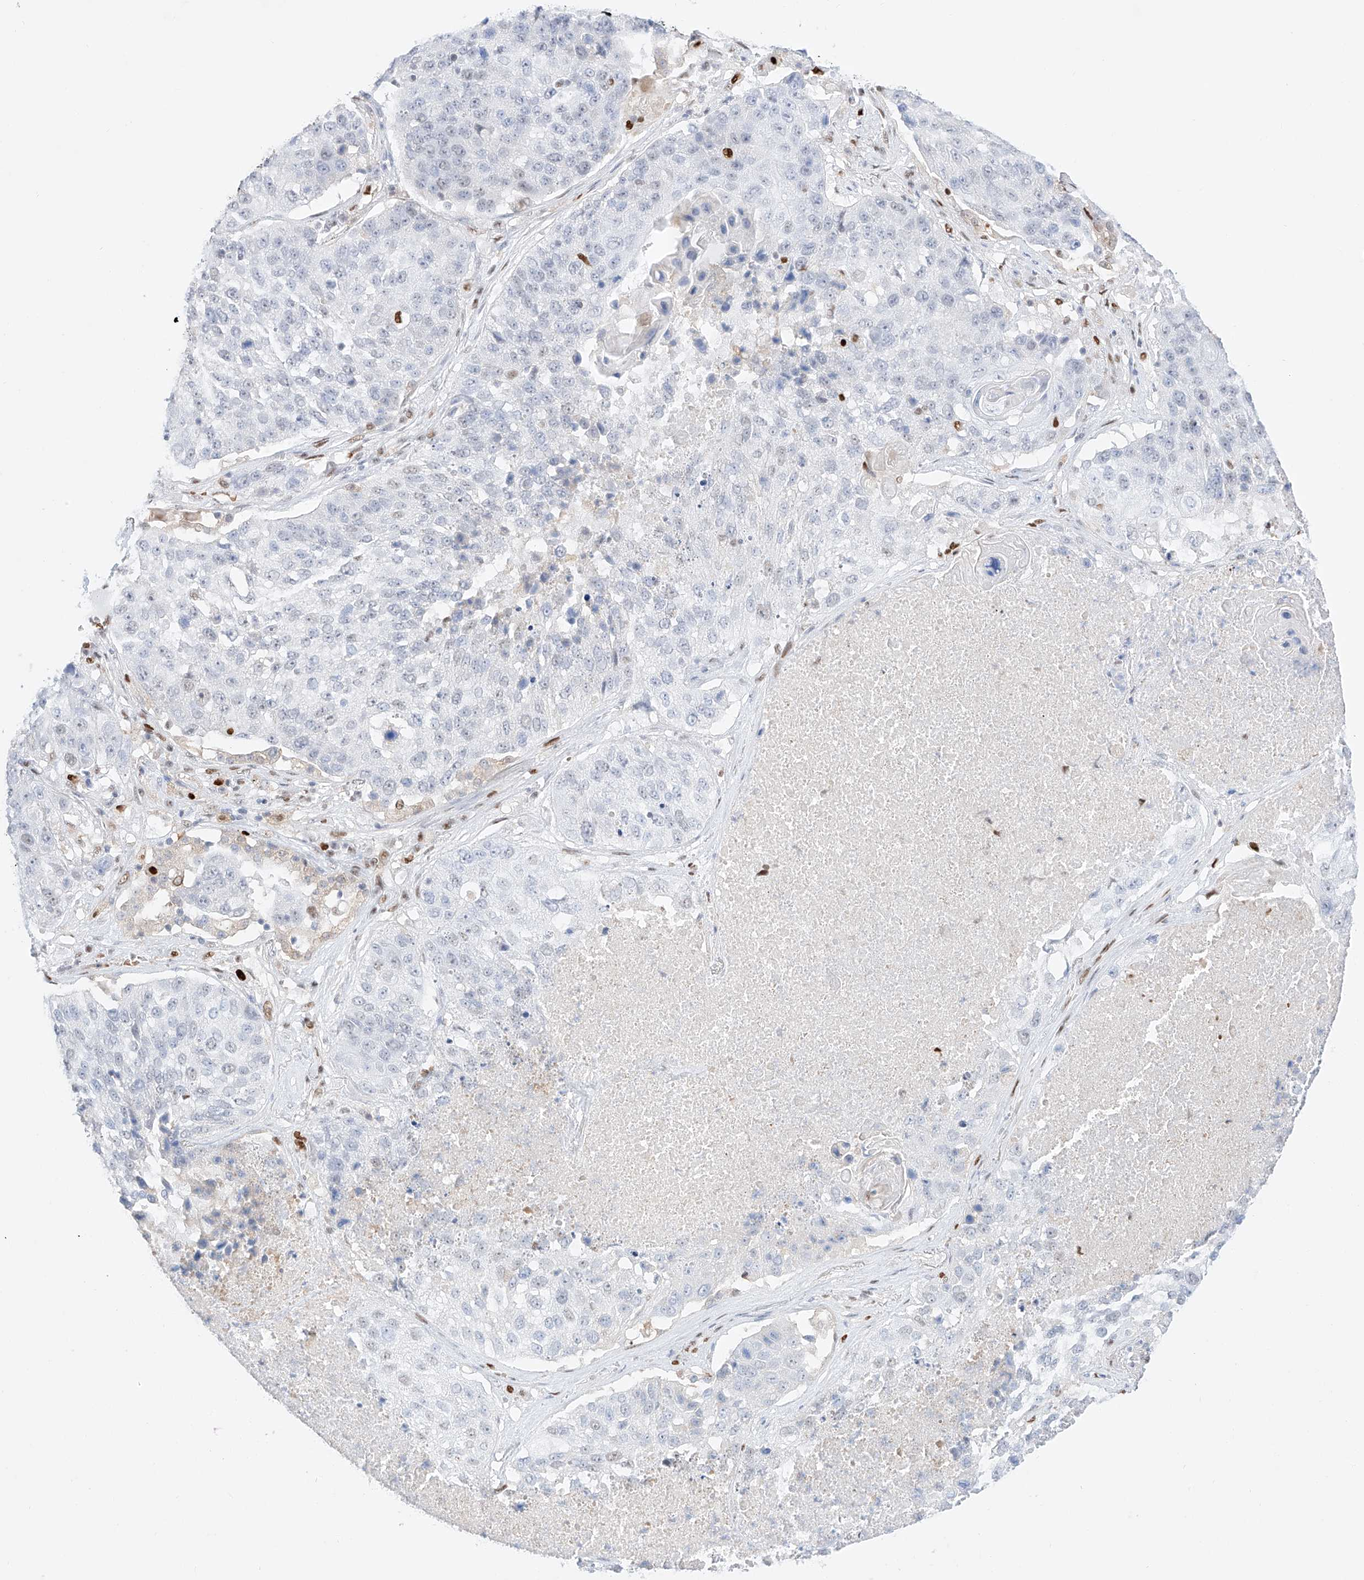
{"staining": {"intensity": "negative", "quantity": "none", "location": "none"}, "tissue": "lung cancer", "cell_type": "Tumor cells", "image_type": "cancer", "snomed": [{"axis": "morphology", "description": "Squamous cell carcinoma, NOS"}, {"axis": "topography", "description": "Lung"}], "caption": "Tumor cells are negative for protein expression in human lung cancer (squamous cell carcinoma).", "gene": "APIP", "patient": {"sex": "male", "age": 61}}